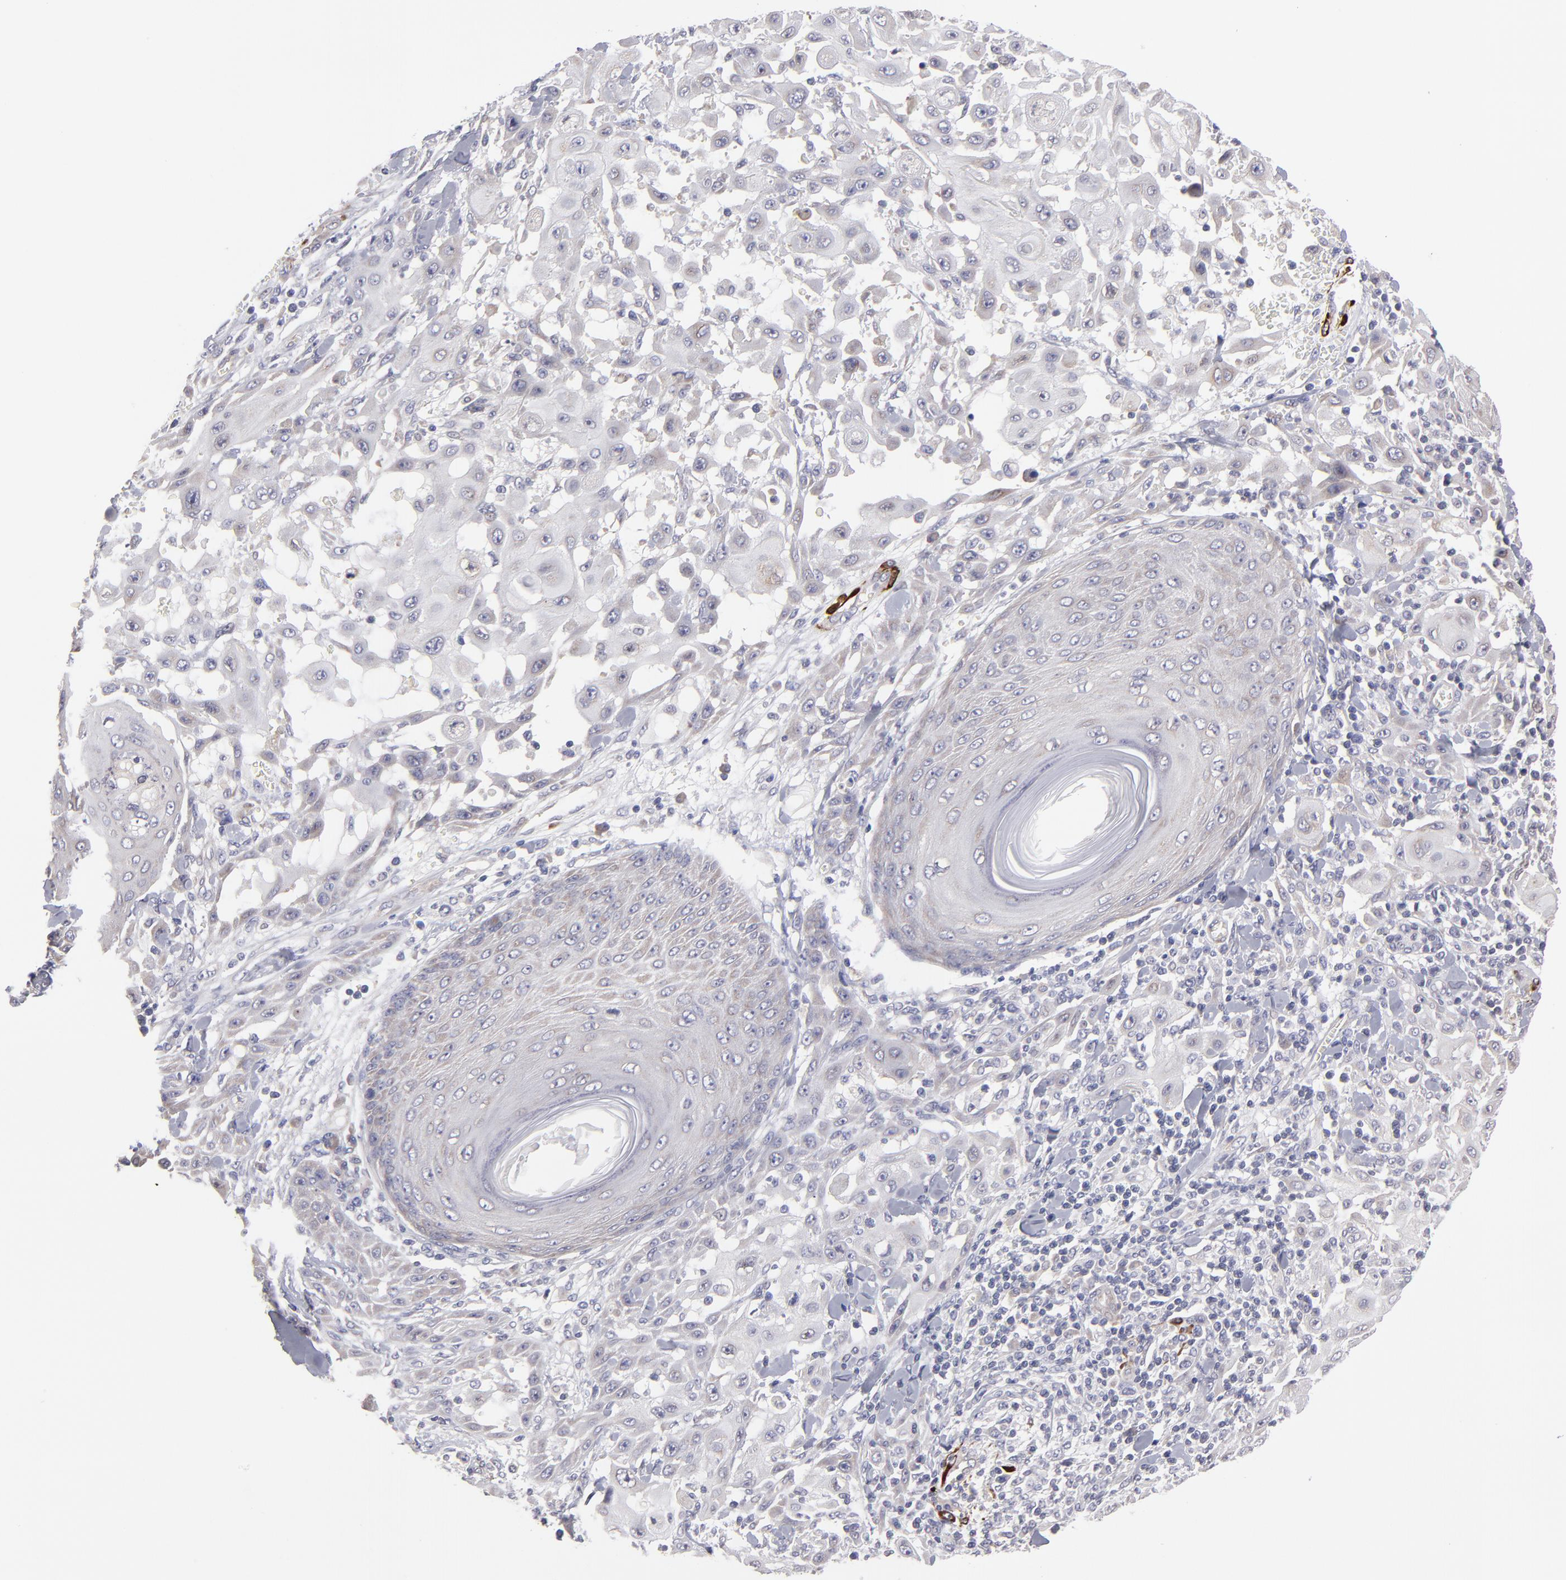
{"staining": {"intensity": "weak", "quantity": "<25%", "location": "cytoplasmic/membranous"}, "tissue": "skin cancer", "cell_type": "Tumor cells", "image_type": "cancer", "snomed": [{"axis": "morphology", "description": "Squamous cell carcinoma, NOS"}, {"axis": "topography", "description": "Skin"}], "caption": "There is no significant staining in tumor cells of skin cancer (squamous cell carcinoma).", "gene": "SLMAP", "patient": {"sex": "male", "age": 24}}